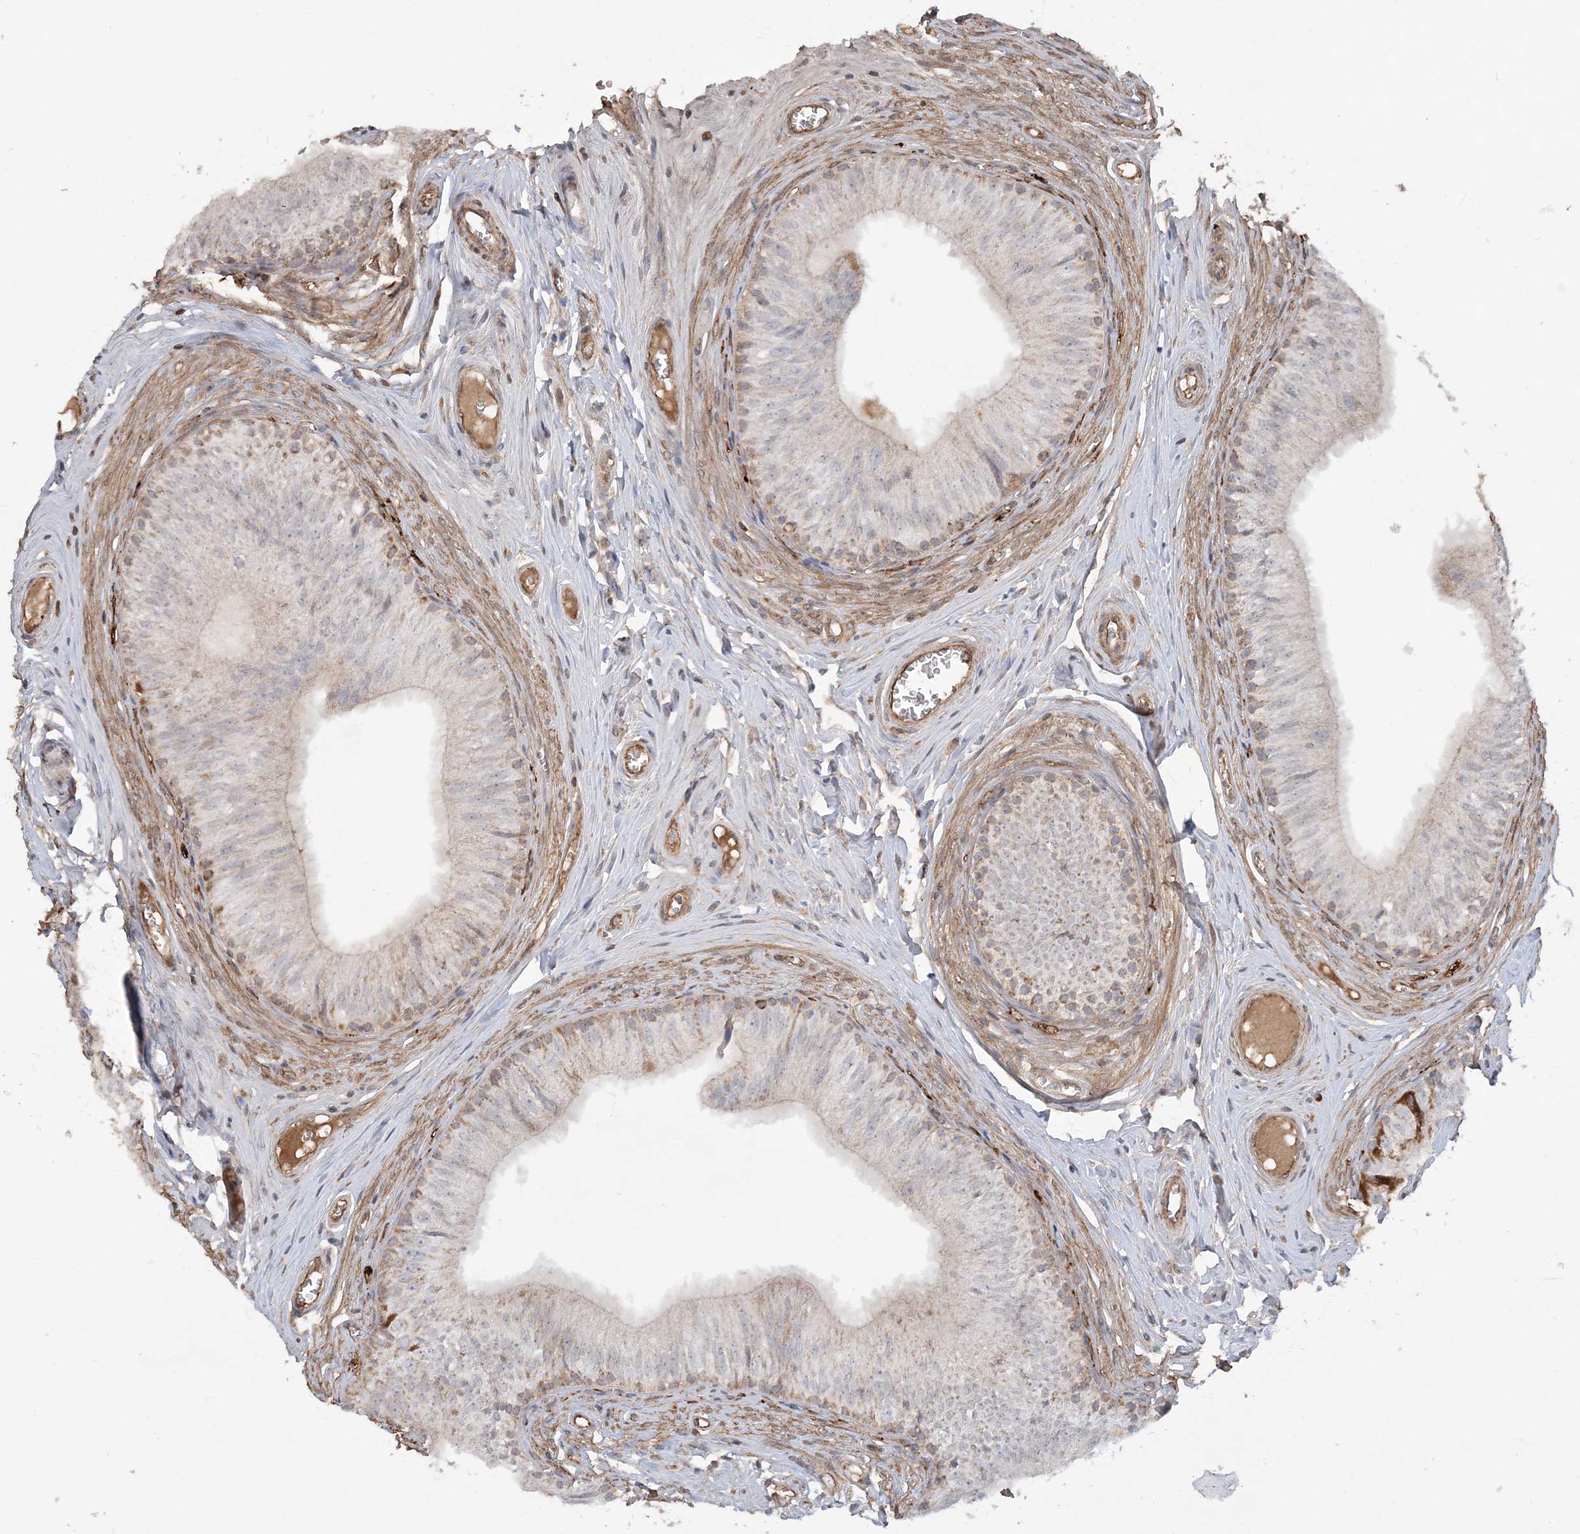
{"staining": {"intensity": "weak", "quantity": "<25%", "location": "cytoplasmic/membranous"}, "tissue": "epididymis", "cell_type": "Glandular cells", "image_type": "normal", "snomed": [{"axis": "morphology", "description": "Normal tissue, NOS"}, {"axis": "topography", "description": "Epididymis"}], "caption": "This is a image of immunohistochemistry (IHC) staining of benign epididymis, which shows no staining in glandular cells.", "gene": "SCLT1", "patient": {"sex": "male", "age": 46}}